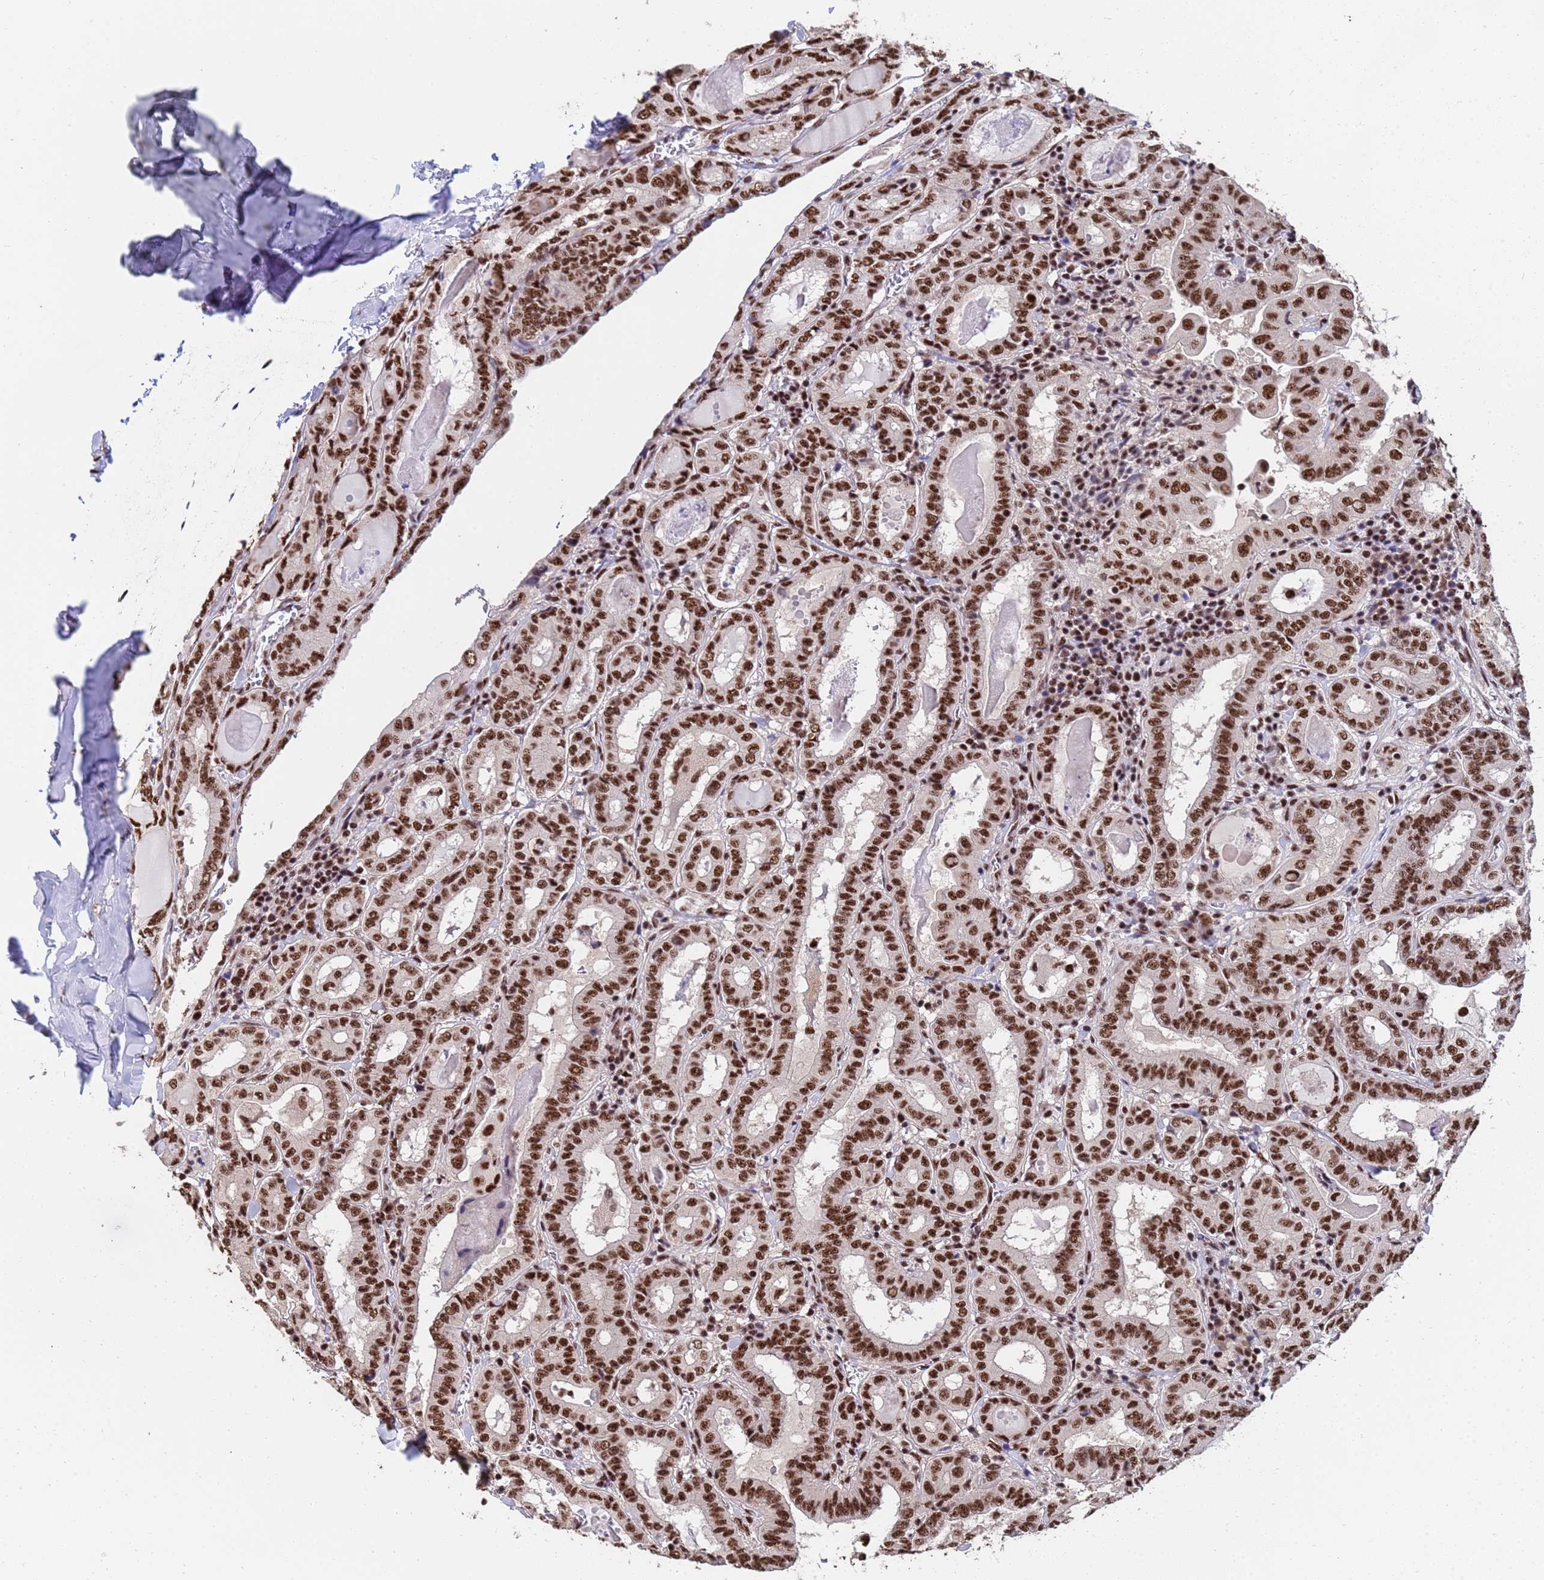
{"staining": {"intensity": "strong", "quantity": ">75%", "location": "nuclear"}, "tissue": "thyroid cancer", "cell_type": "Tumor cells", "image_type": "cancer", "snomed": [{"axis": "morphology", "description": "Papillary adenocarcinoma, NOS"}, {"axis": "topography", "description": "Thyroid gland"}], "caption": "A photomicrograph of thyroid cancer stained for a protein exhibits strong nuclear brown staining in tumor cells.", "gene": "SF3B2", "patient": {"sex": "female", "age": 72}}